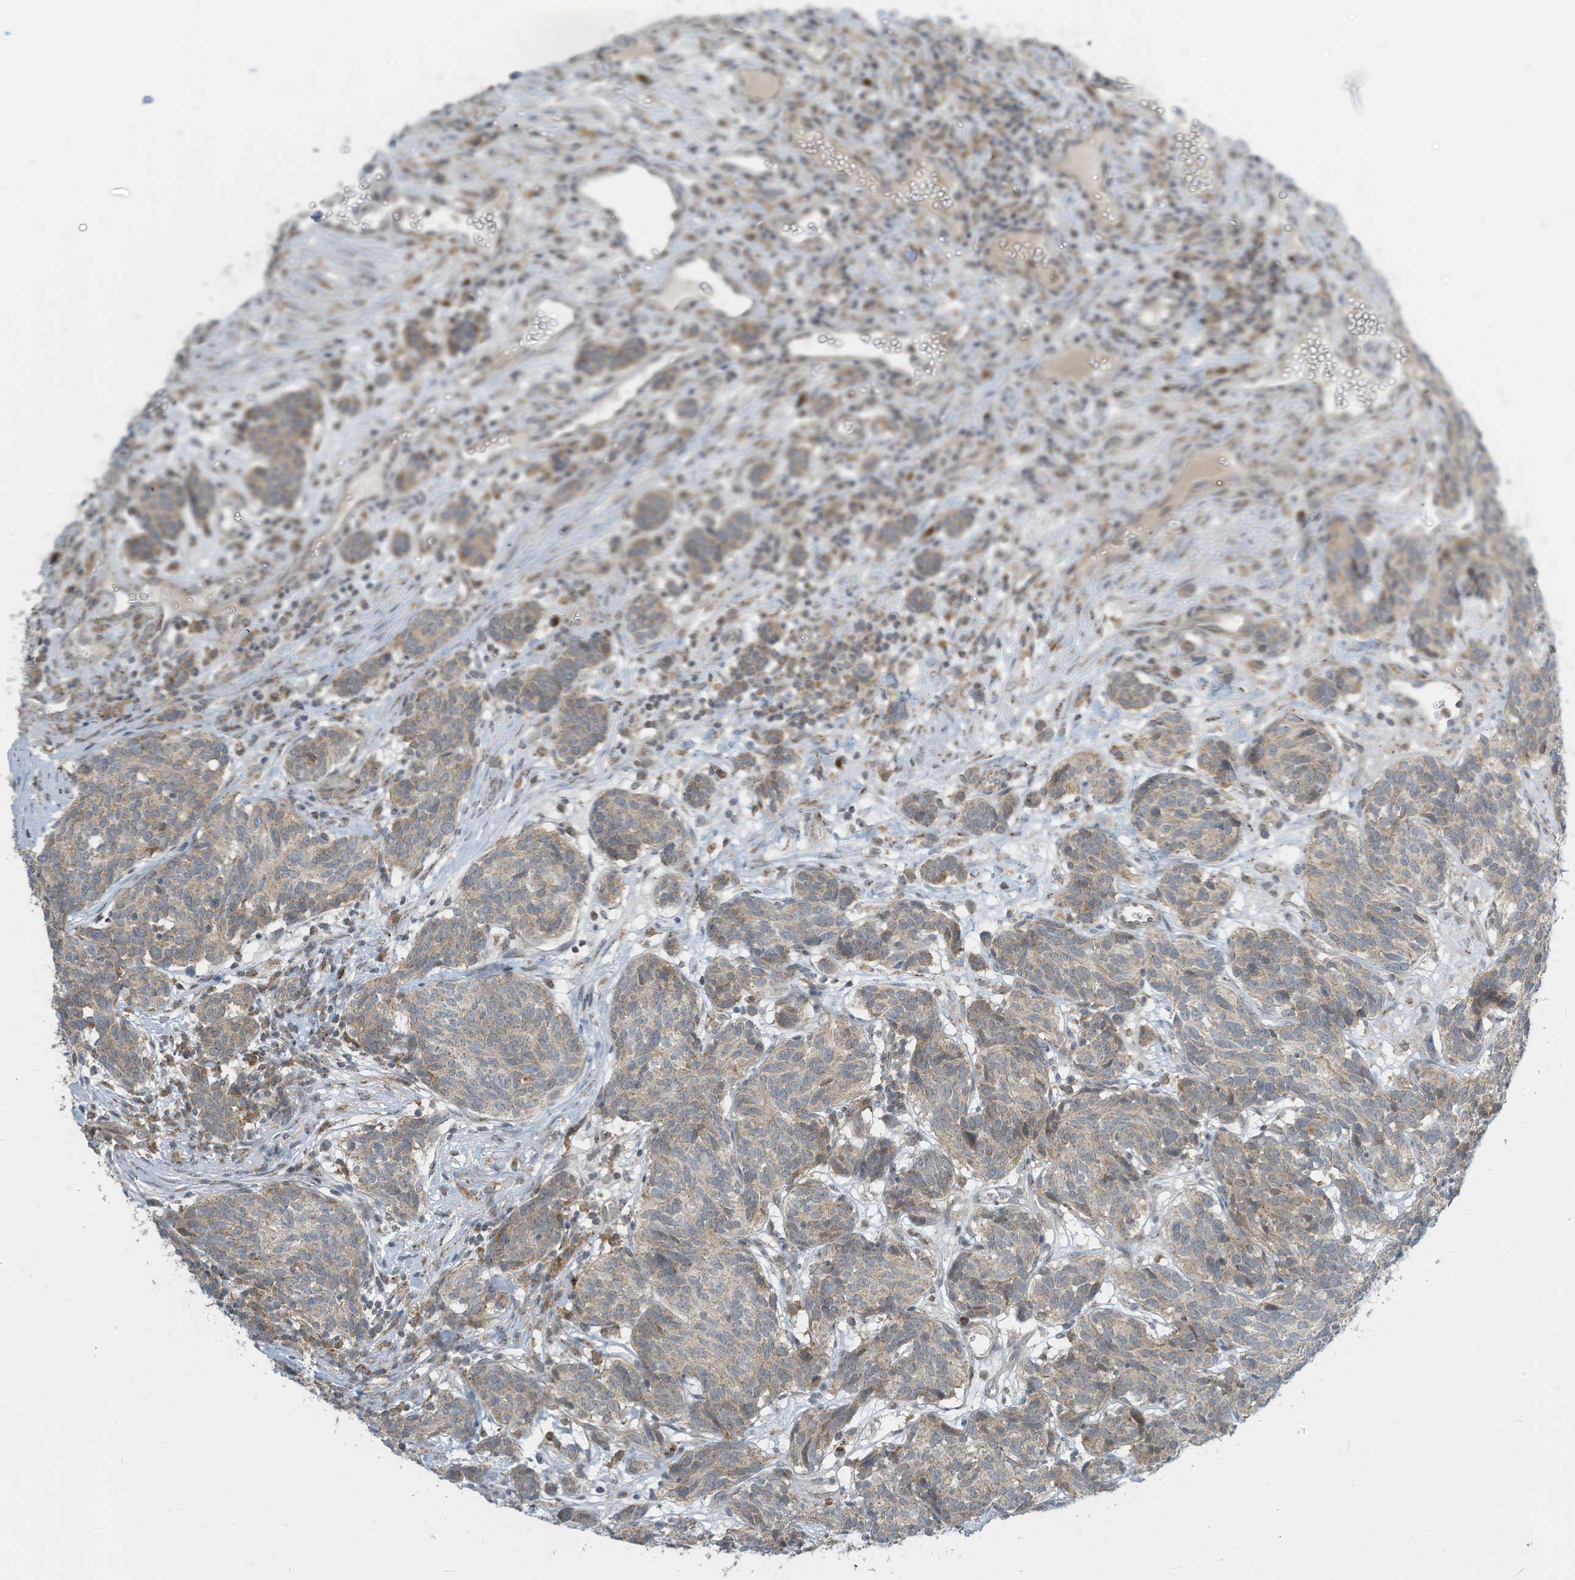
{"staining": {"intensity": "weak", "quantity": "<25%", "location": "cytoplasmic/membranous"}, "tissue": "carcinoid", "cell_type": "Tumor cells", "image_type": "cancer", "snomed": [{"axis": "morphology", "description": "Carcinoid, malignant, NOS"}, {"axis": "topography", "description": "Lung"}], "caption": "Immunohistochemistry (IHC) photomicrograph of carcinoid (malignant) stained for a protein (brown), which reveals no positivity in tumor cells.", "gene": "PARVG", "patient": {"sex": "female", "age": 46}}